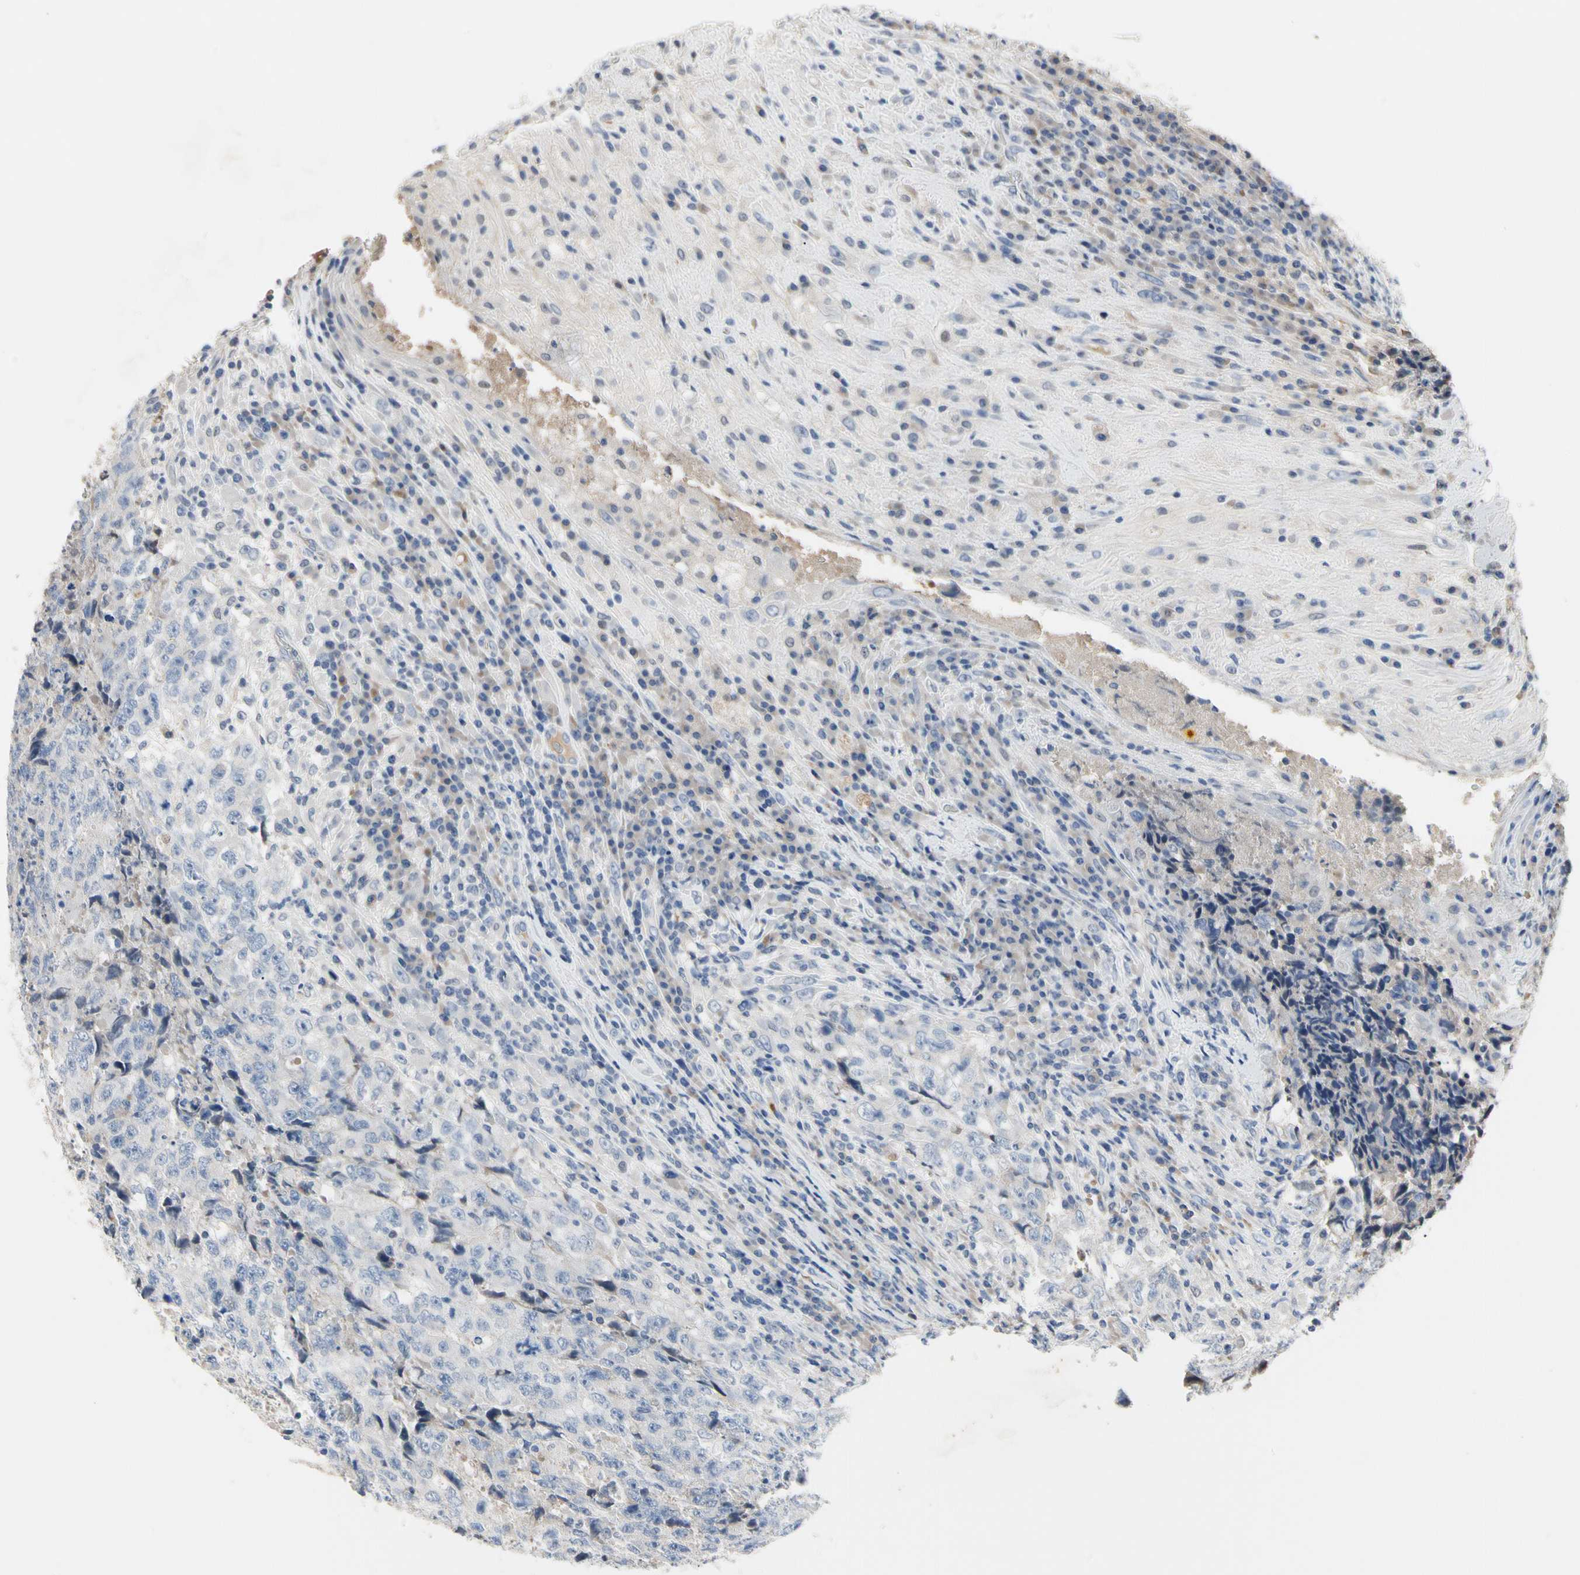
{"staining": {"intensity": "negative", "quantity": "none", "location": "none"}, "tissue": "testis cancer", "cell_type": "Tumor cells", "image_type": "cancer", "snomed": [{"axis": "morphology", "description": "Necrosis, NOS"}, {"axis": "morphology", "description": "Carcinoma, Embryonal, NOS"}, {"axis": "topography", "description": "Testis"}], "caption": "Immunohistochemistry micrograph of neoplastic tissue: embryonal carcinoma (testis) stained with DAB (3,3'-diaminobenzidine) shows no significant protein staining in tumor cells. (Brightfield microscopy of DAB immunohistochemistry (IHC) at high magnification).", "gene": "ECRG4", "patient": {"sex": "male", "age": 19}}